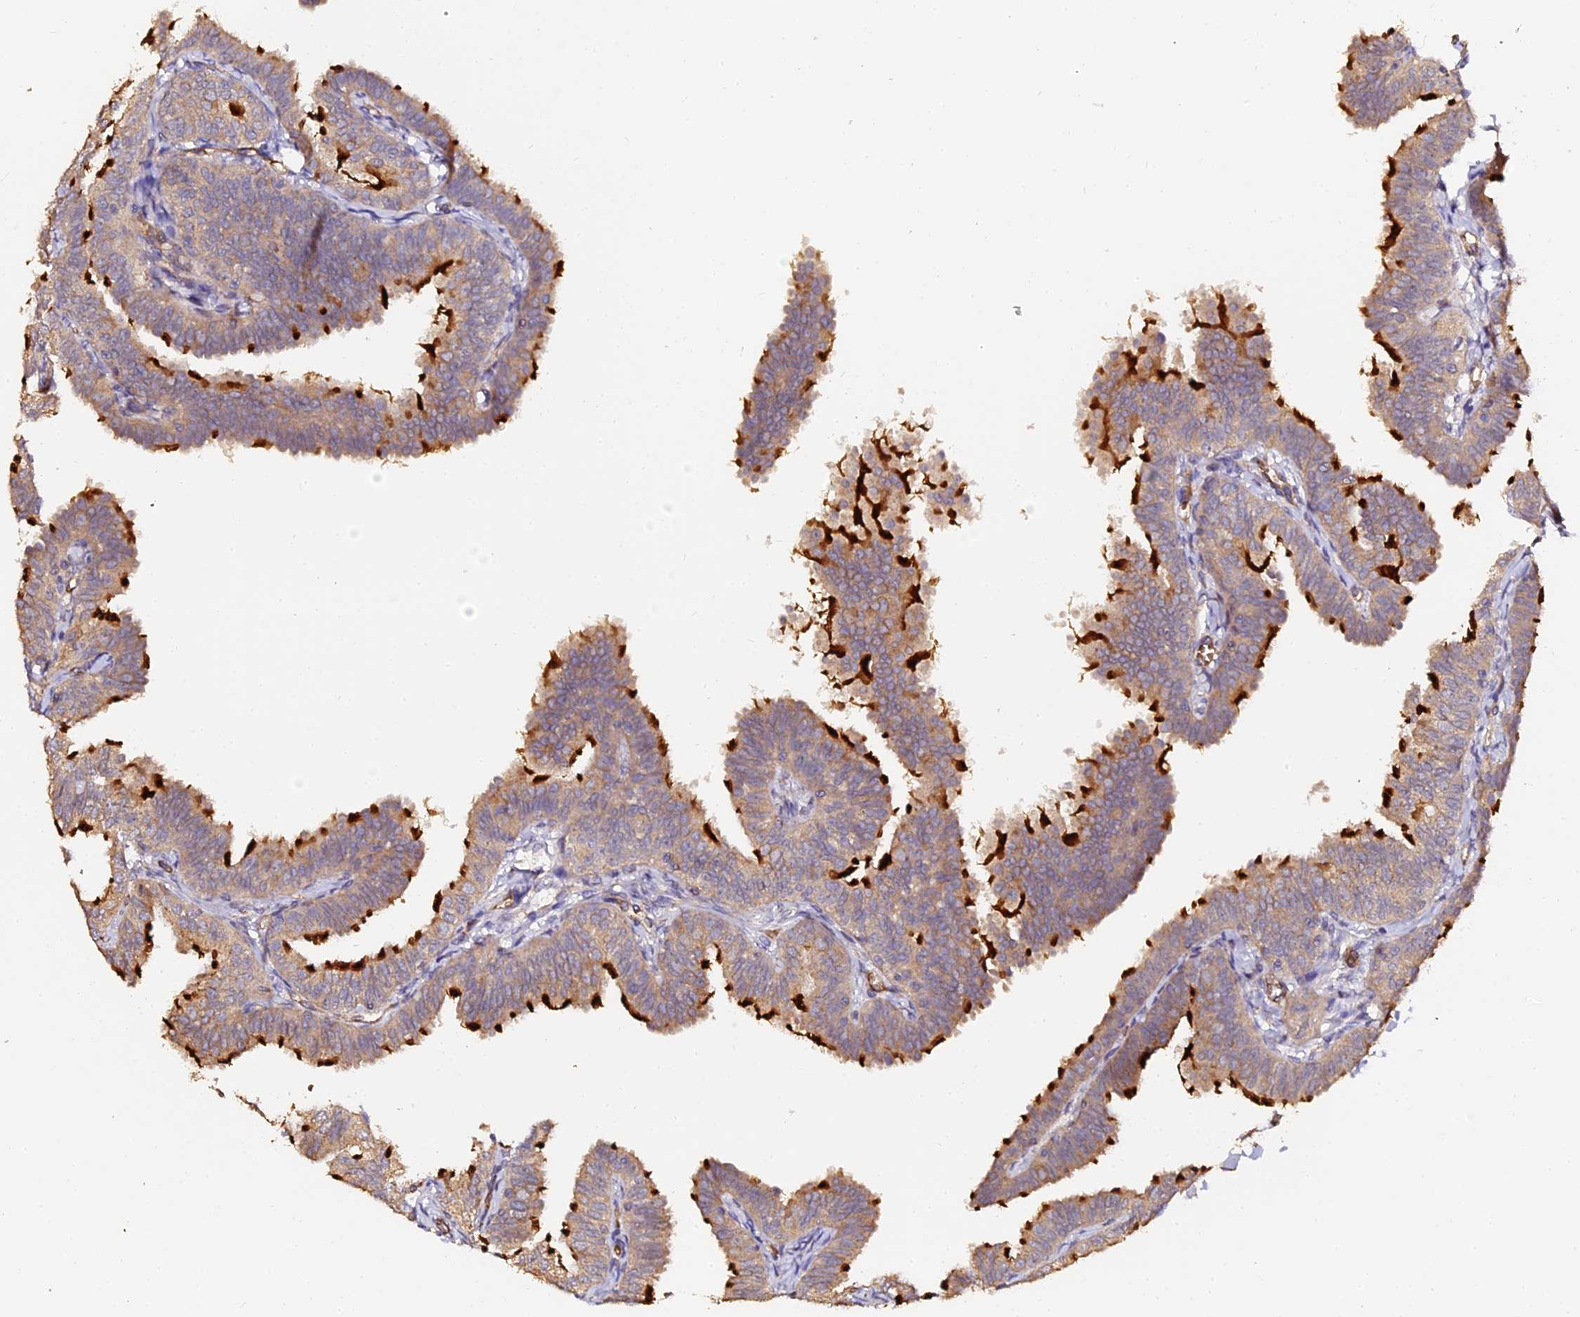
{"staining": {"intensity": "strong", "quantity": "<25%", "location": "cytoplasmic/membranous"}, "tissue": "fallopian tube", "cell_type": "Glandular cells", "image_type": "normal", "snomed": [{"axis": "morphology", "description": "Normal tissue, NOS"}, {"axis": "topography", "description": "Fallopian tube"}], "caption": "A high-resolution image shows immunohistochemistry staining of benign fallopian tube, which demonstrates strong cytoplasmic/membranous expression in approximately <25% of glandular cells.", "gene": "TDO2", "patient": {"sex": "female", "age": 35}}